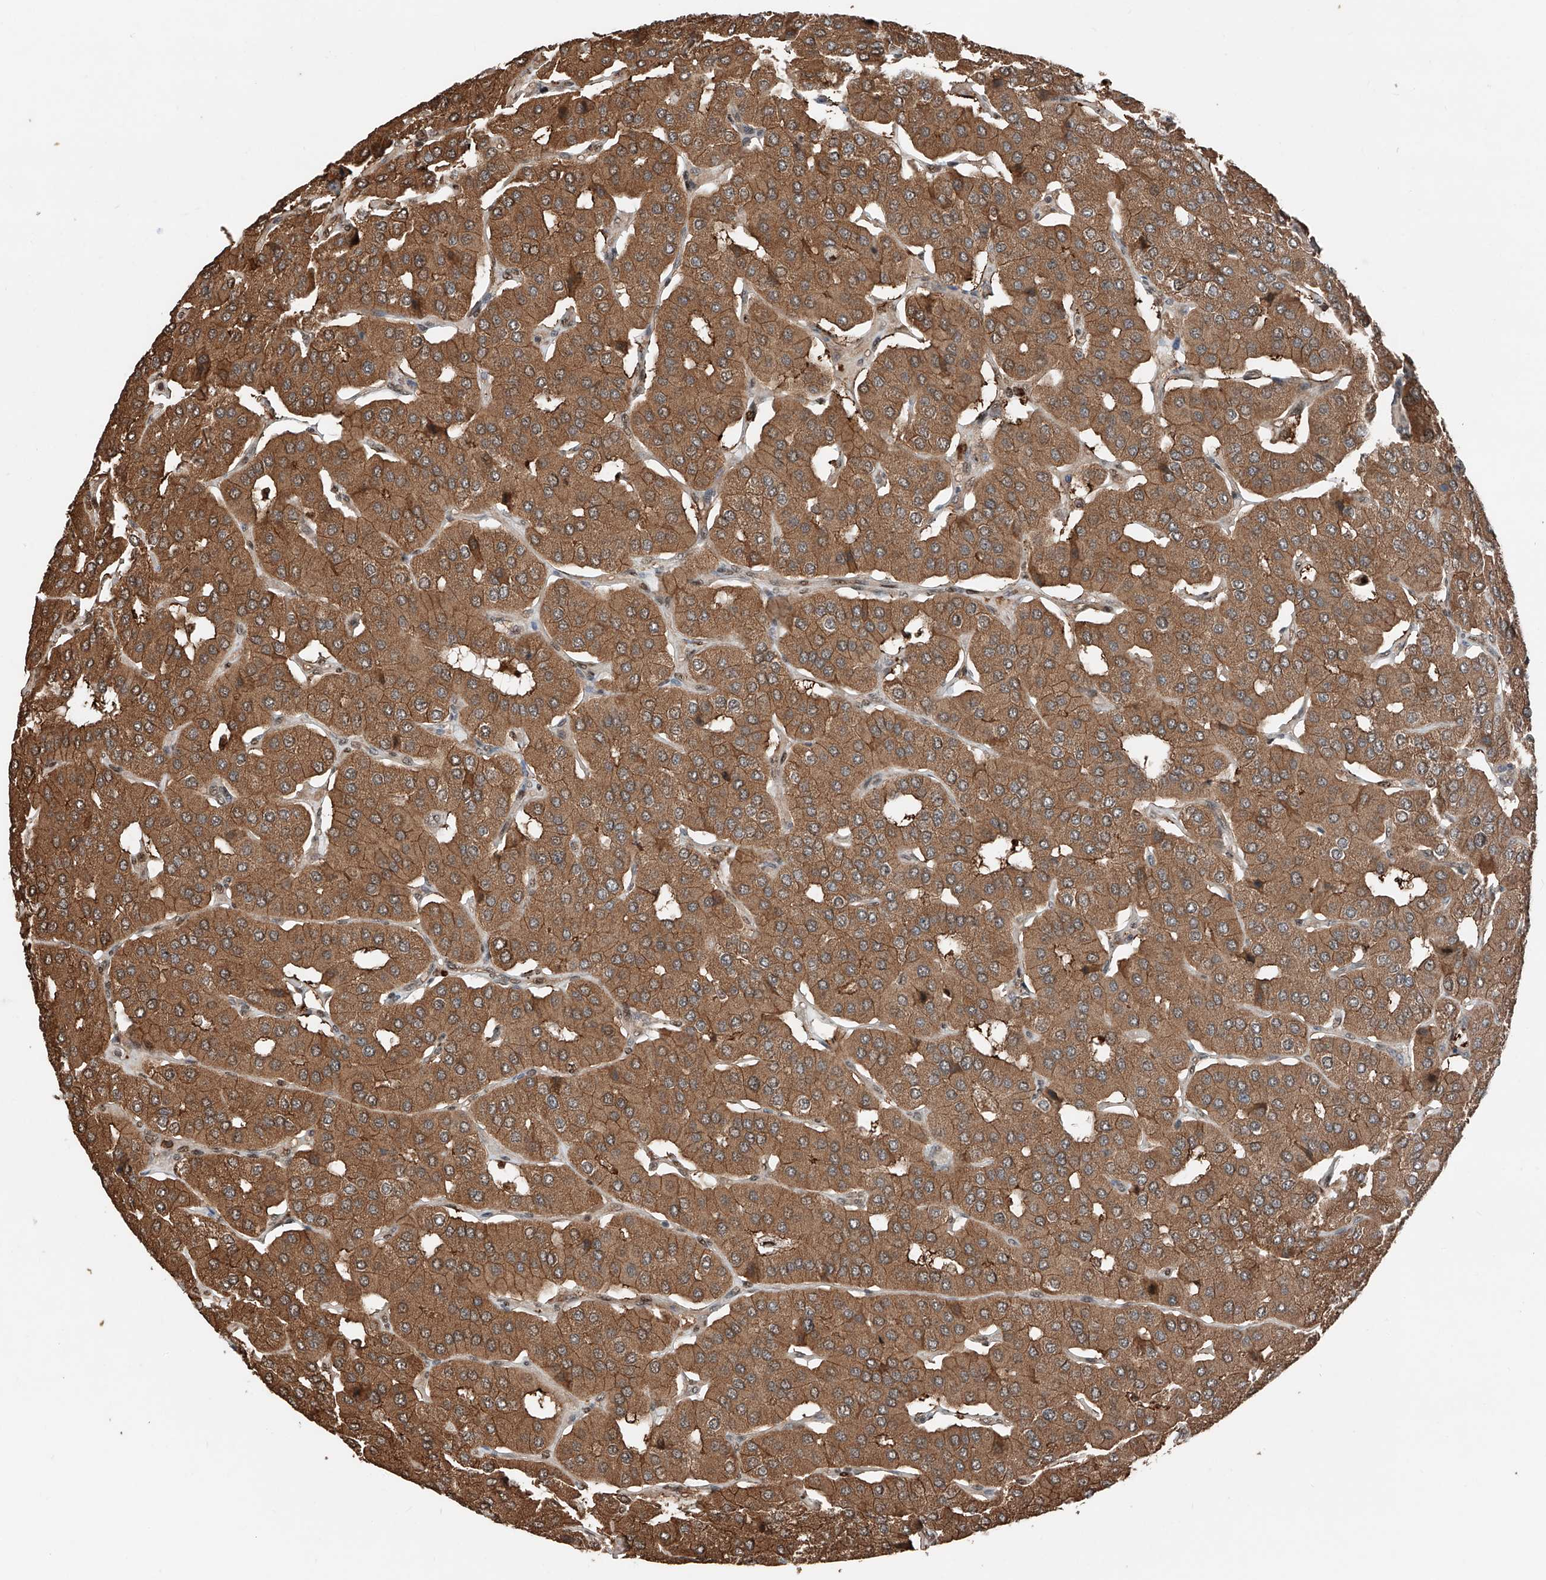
{"staining": {"intensity": "moderate", "quantity": ">75%", "location": "cytoplasmic/membranous"}, "tissue": "parathyroid gland", "cell_type": "Glandular cells", "image_type": "normal", "snomed": [{"axis": "morphology", "description": "Normal tissue, NOS"}, {"axis": "morphology", "description": "Adenoma, NOS"}, {"axis": "topography", "description": "Parathyroid gland"}], "caption": "There is medium levels of moderate cytoplasmic/membranous staining in glandular cells of unremarkable parathyroid gland, as demonstrated by immunohistochemical staining (brown color).", "gene": "RMND1", "patient": {"sex": "female", "age": 86}}